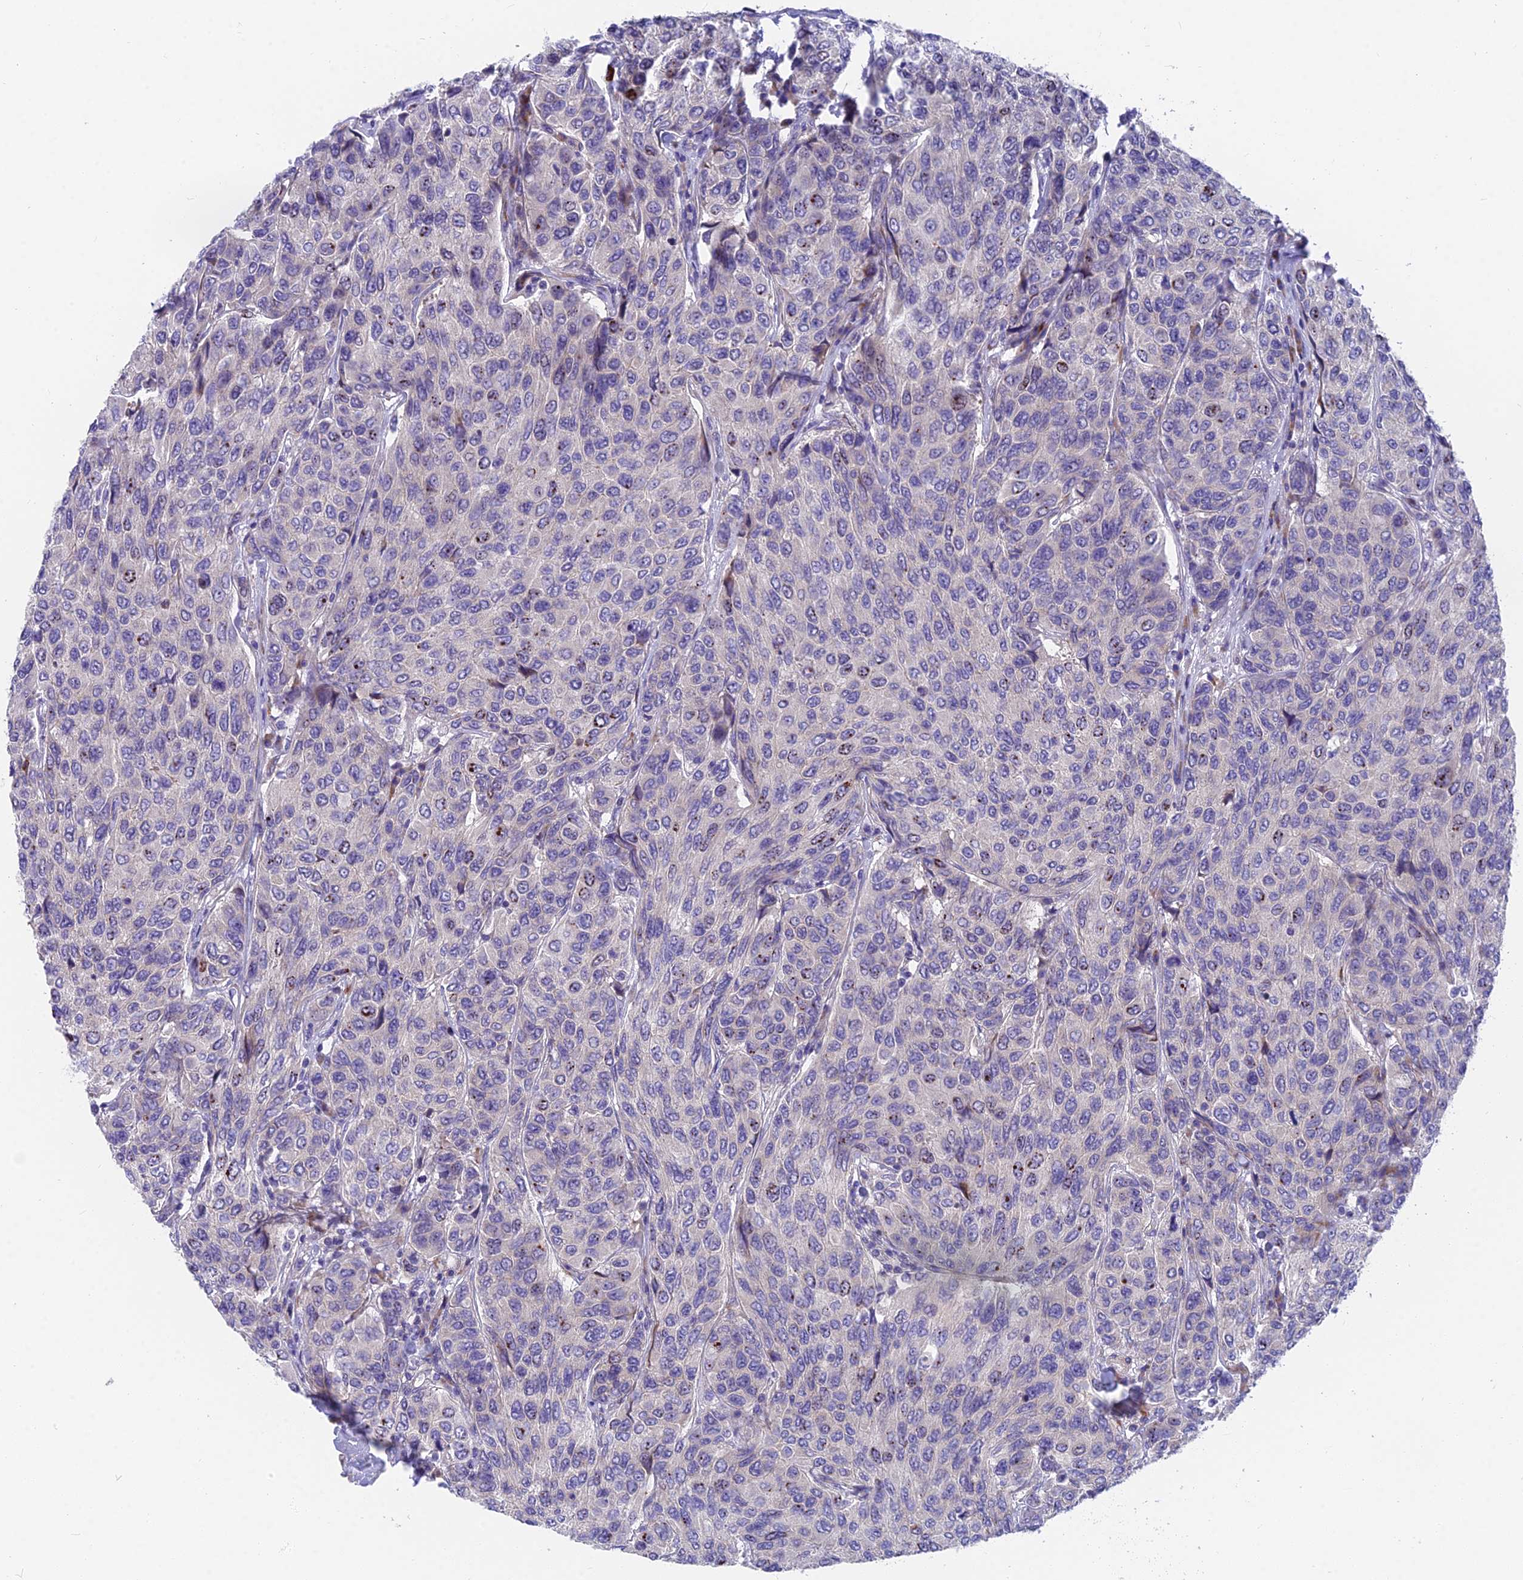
{"staining": {"intensity": "negative", "quantity": "none", "location": "none"}, "tissue": "breast cancer", "cell_type": "Tumor cells", "image_type": "cancer", "snomed": [{"axis": "morphology", "description": "Duct carcinoma"}, {"axis": "topography", "description": "Breast"}], "caption": "The image shows no staining of tumor cells in infiltrating ductal carcinoma (breast).", "gene": "MVB12A", "patient": {"sex": "female", "age": 55}}